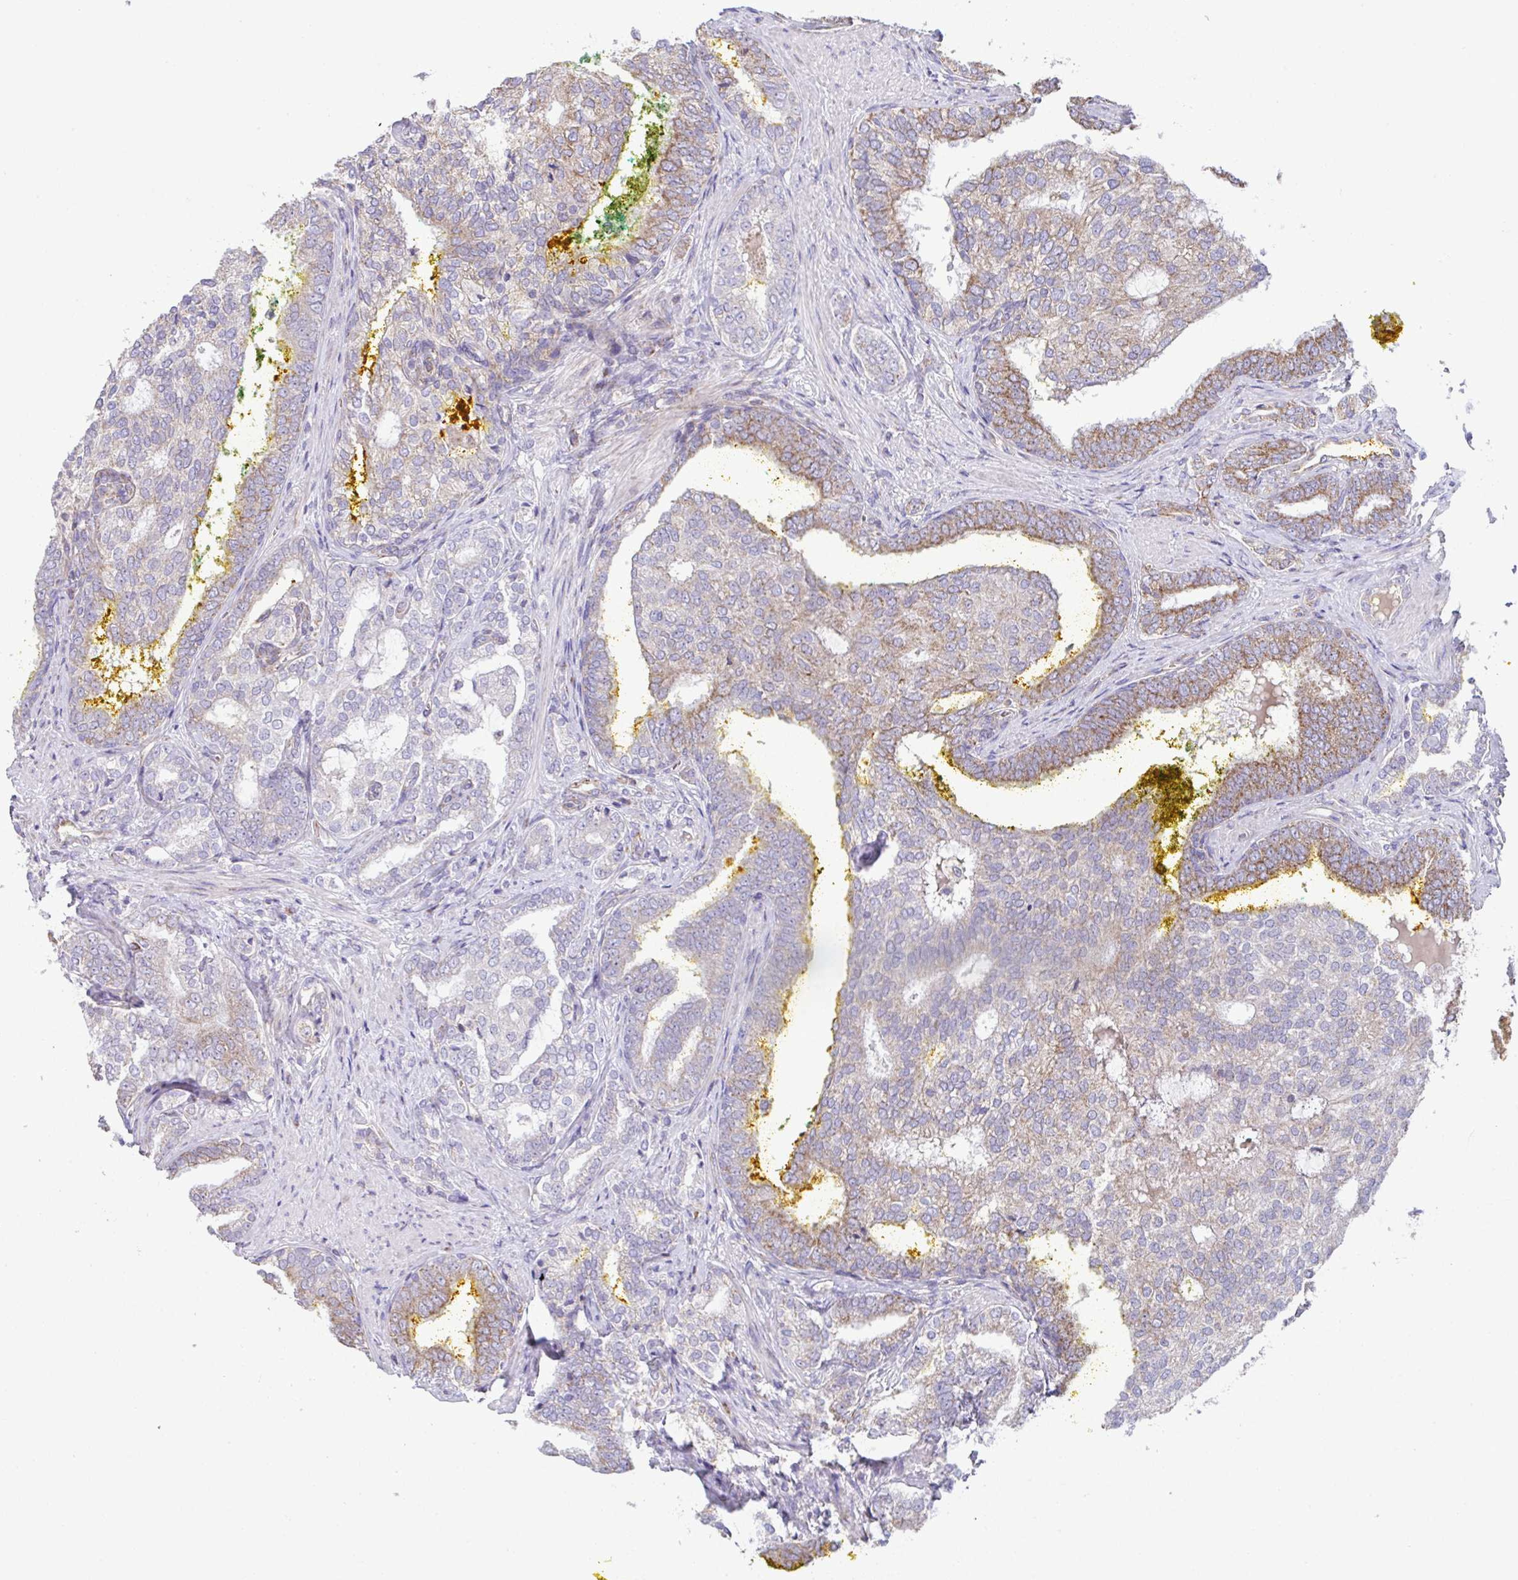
{"staining": {"intensity": "moderate", "quantity": "25%-75%", "location": "cytoplasmic/membranous"}, "tissue": "prostate cancer", "cell_type": "Tumor cells", "image_type": "cancer", "snomed": [{"axis": "morphology", "description": "Adenocarcinoma, High grade"}, {"axis": "topography", "description": "Prostate"}], "caption": "High-power microscopy captured an IHC micrograph of prostate cancer (adenocarcinoma (high-grade)), revealing moderate cytoplasmic/membranous staining in approximately 25%-75% of tumor cells.", "gene": "DOK7", "patient": {"sex": "male", "age": 72}}